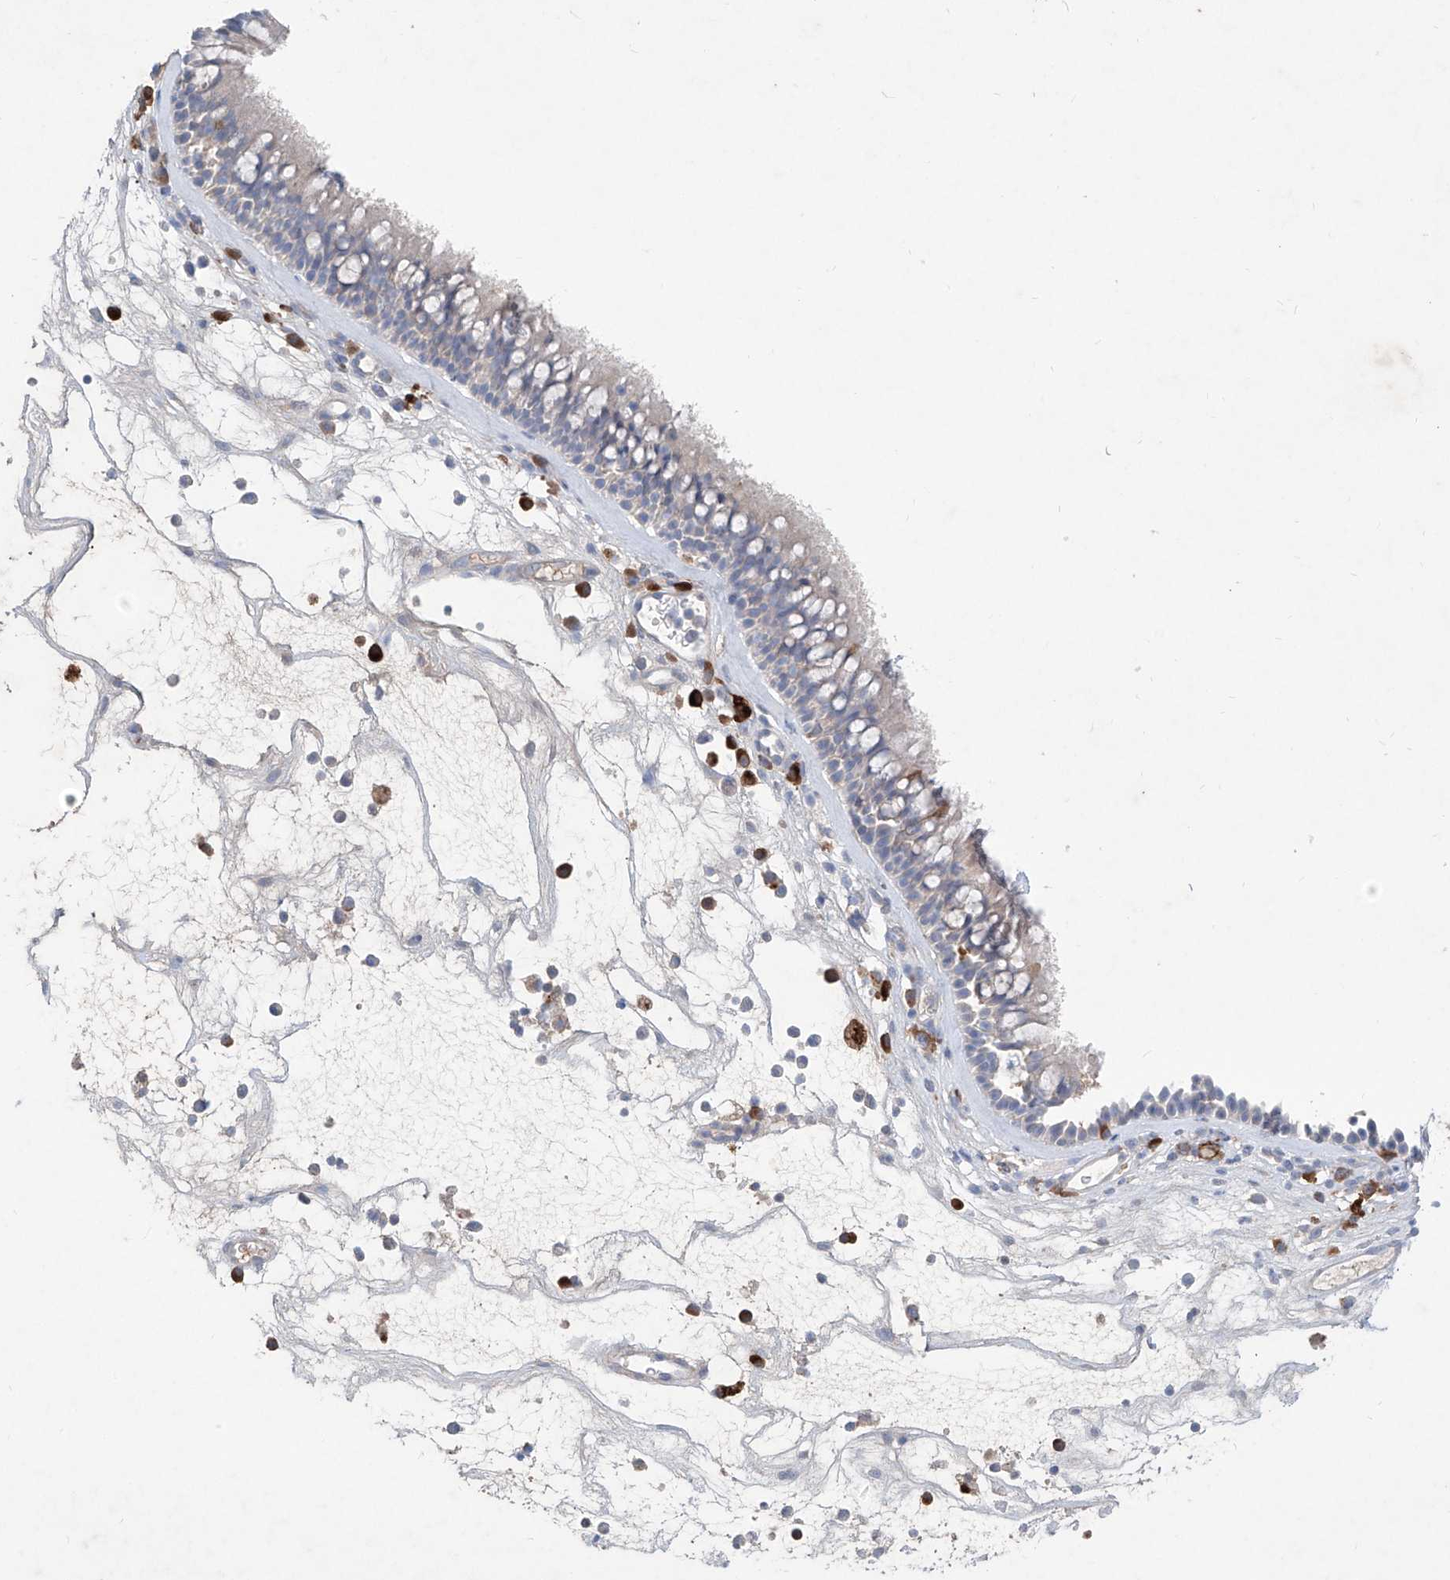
{"staining": {"intensity": "negative", "quantity": "none", "location": "none"}, "tissue": "nasopharynx", "cell_type": "Respiratory epithelial cells", "image_type": "normal", "snomed": [{"axis": "morphology", "description": "Normal tissue, NOS"}, {"axis": "morphology", "description": "Inflammation, NOS"}, {"axis": "morphology", "description": "Malignant melanoma, Metastatic site"}, {"axis": "topography", "description": "Nasopharynx"}], "caption": "Micrograph shows no significant protein expression in respiratory epithelial cells of unremarkable nasopharynx. (DAB immunohistochemistry (IHC) visualized using brightfield microscopy, high magnification).", "gene": "ASNS", "patient": {"sex": "male", "age": 70}}